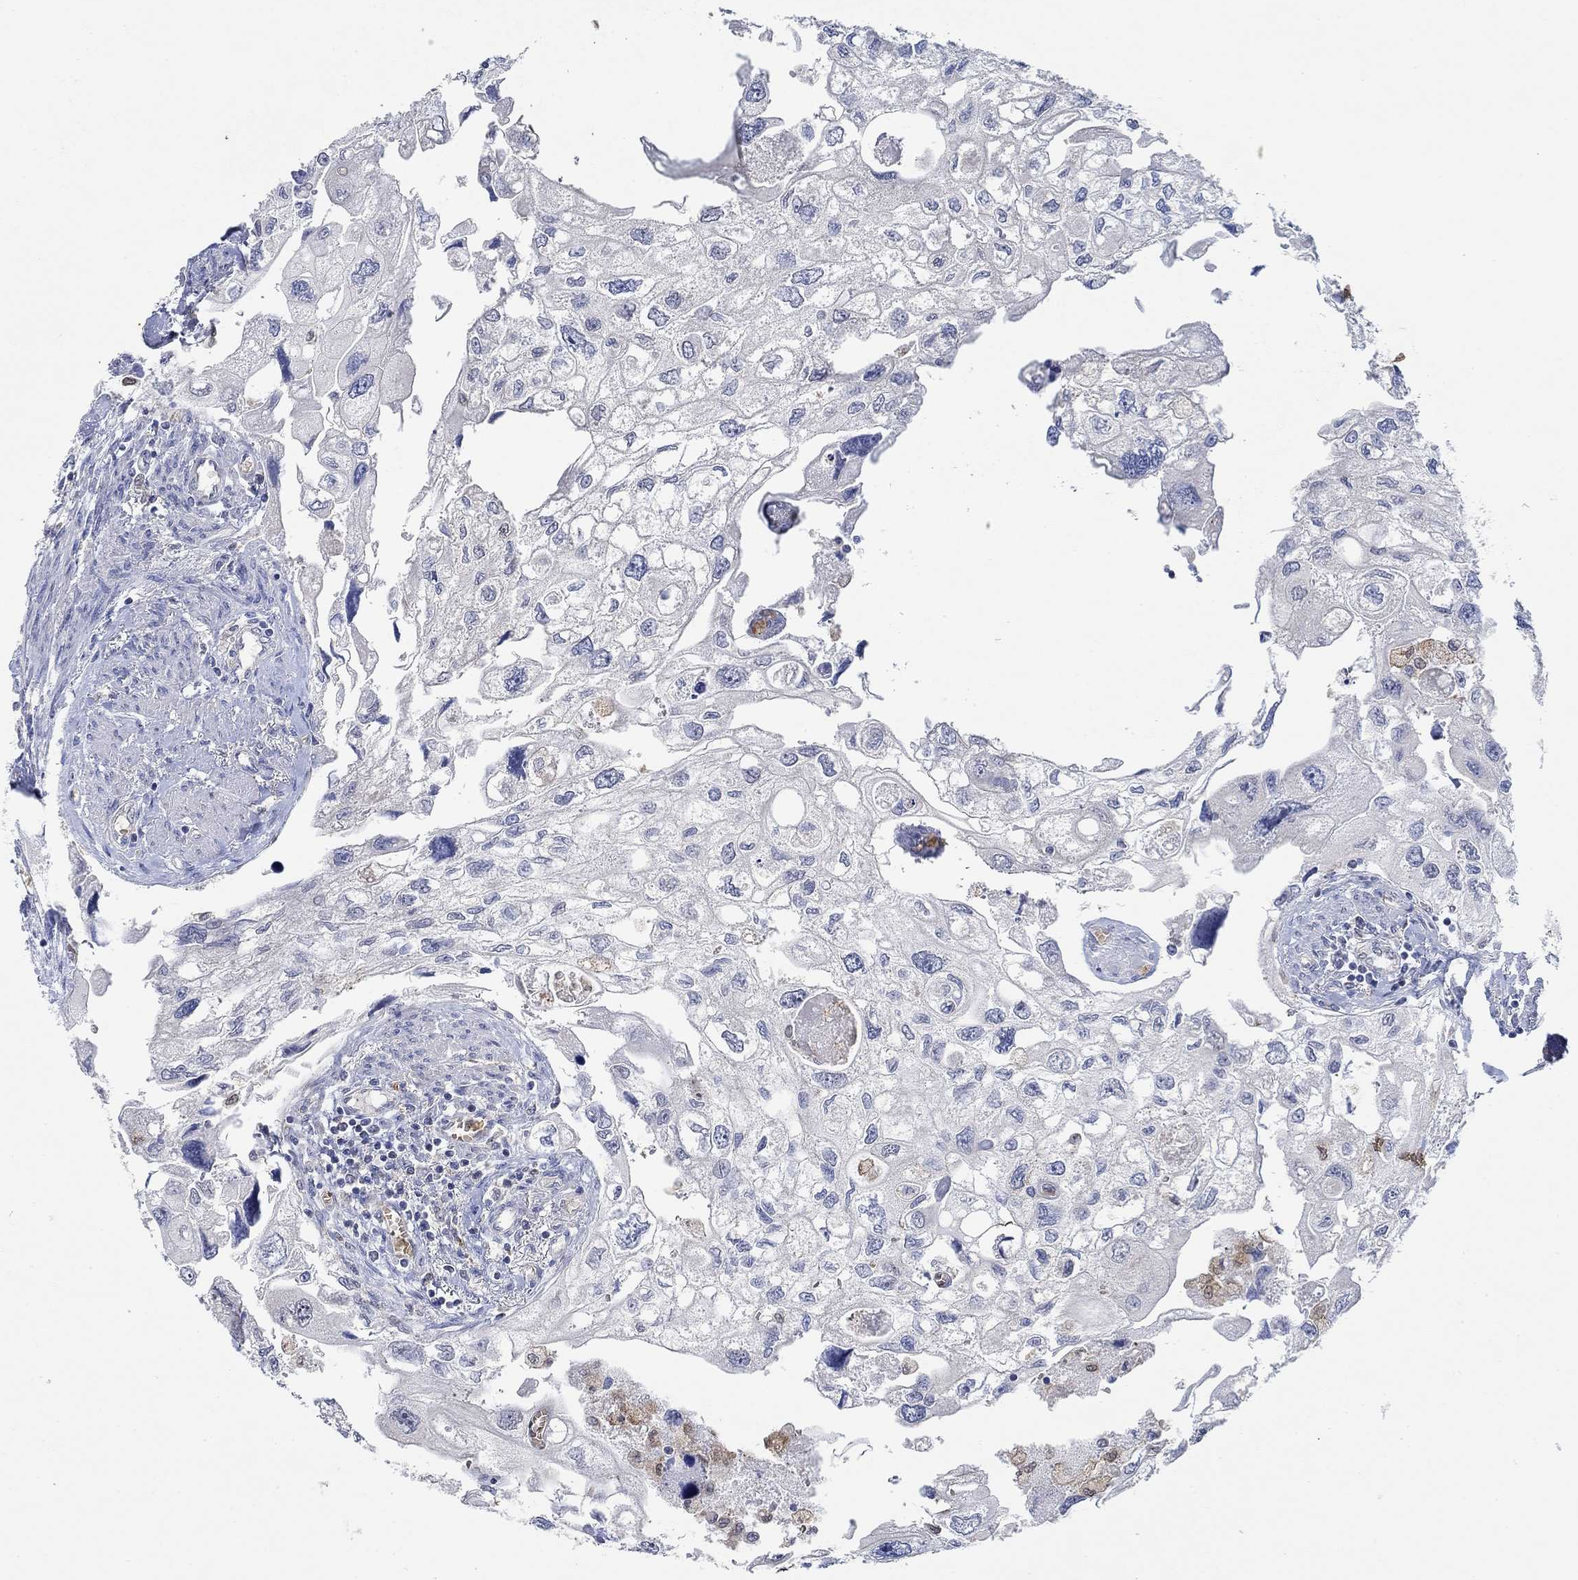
{"staining": {"intensity": "negative", "quantity": "none", "location": "none"}, "tissue": "urothelial cancer", "cell_type": "Tumor cells", "image_type": "cancer", "snomed": [{"axis": "morphology", "description": "Urothelial carcinoma, High grade"}, {"axis": "topography", "description": "Urinary bladder"}], "caption": "Micrograph shows no significant protein expression in tumor cells of high-grade urothelial carcinoma.", "gene": "MPP1", "patient": {"sex": "male", "age": 59}}